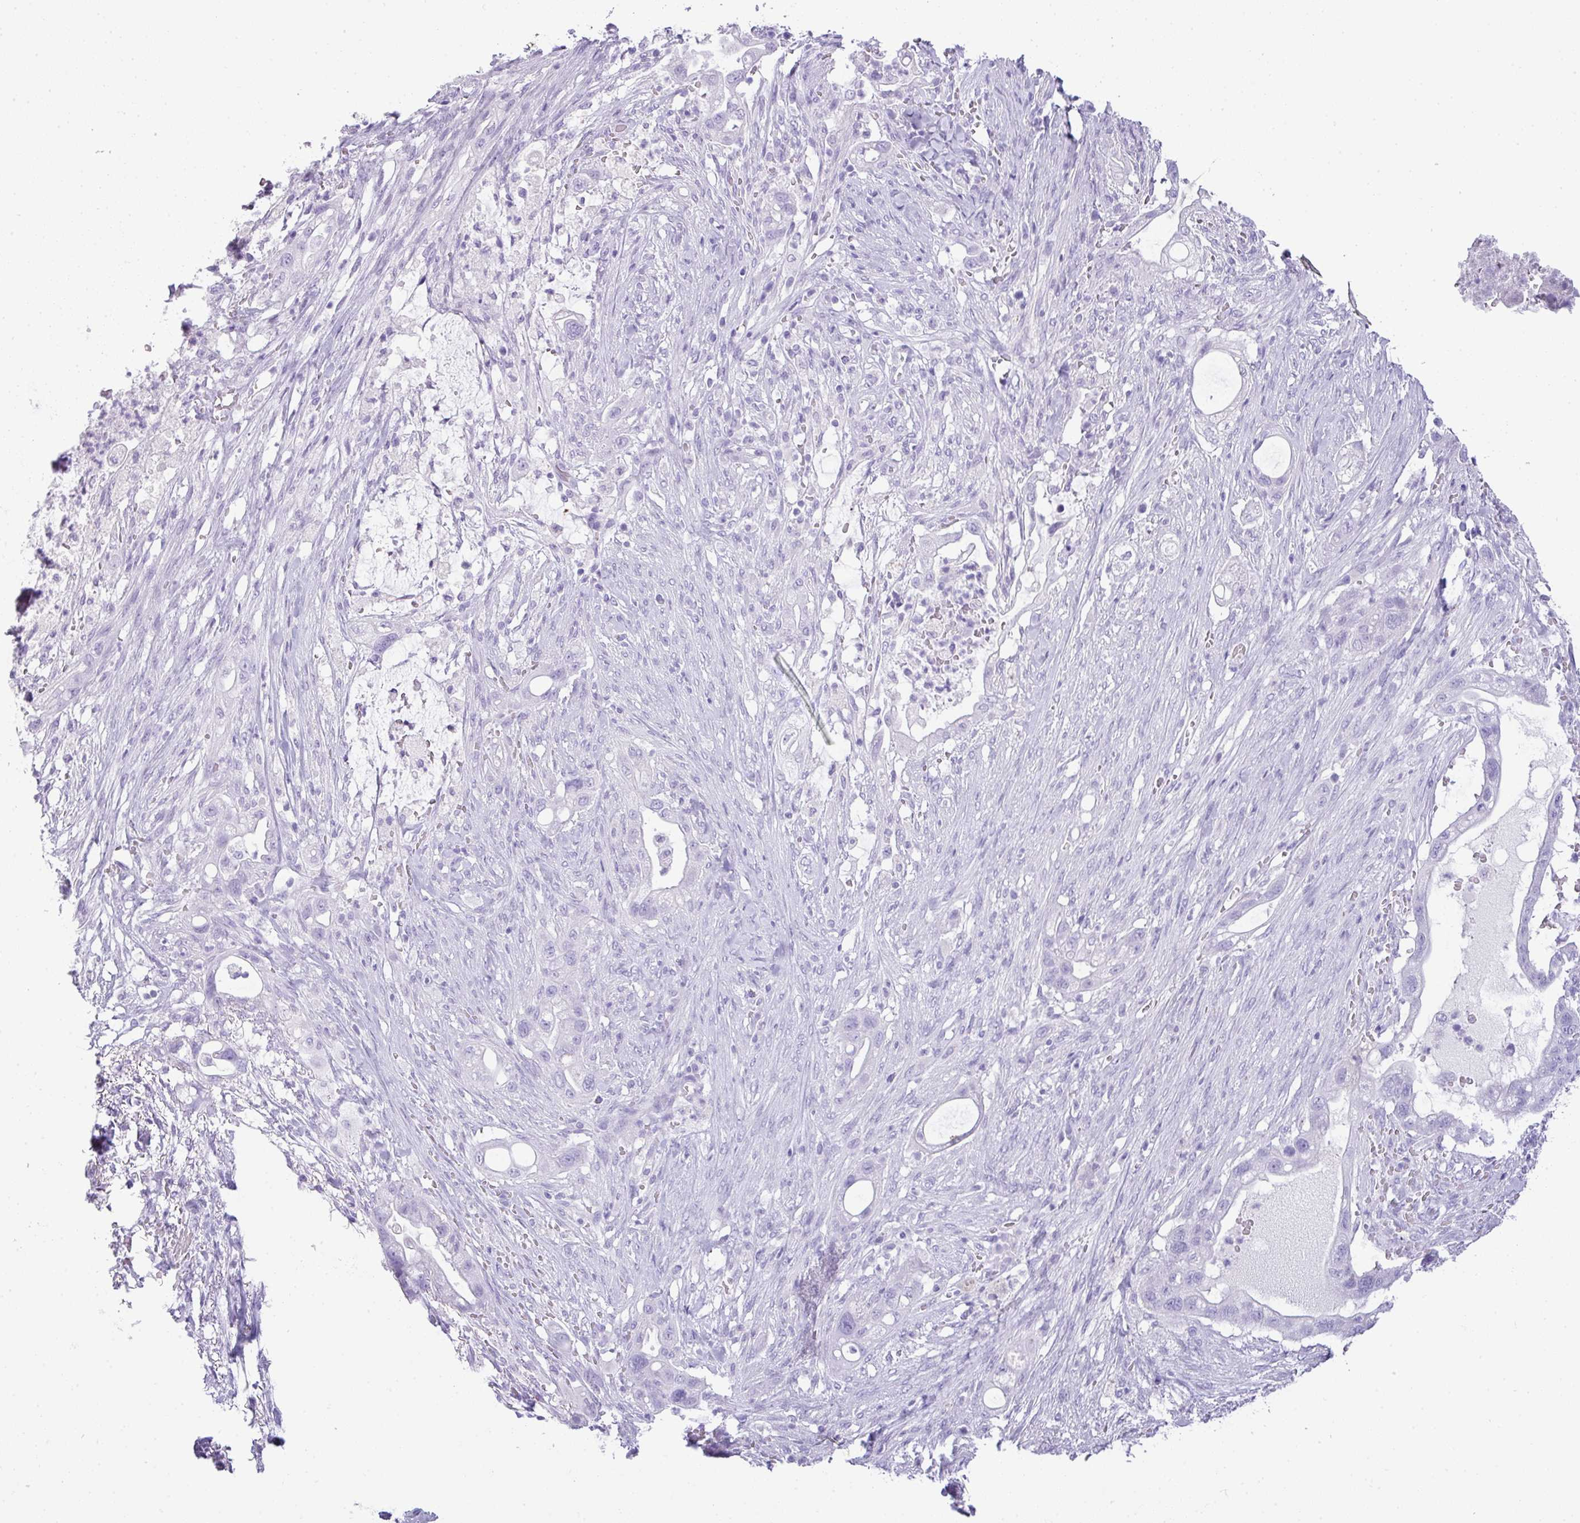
{"staining": {"intensity": "negative", "quantity": "none", "location": "none"}, "tissue": "pancreatic cancer", "cell_type": "Tumor cells", "image_type": "cancer", "snomed": [{"axis": "morphology", "description": "Adenocarcinoma, NOS"}, {"axis": "topography", "description": "Pancreas"}], "caption": "The photomicrograph exhibits no staining of tumor cells in pancreatic cancer (adenocarcinoma). (Brightfield microscopy of DAB immunohistochemistry (IHC) at high magnification).", "gene": "TNP1", "patient": {"sex": "male", "age": 44}}